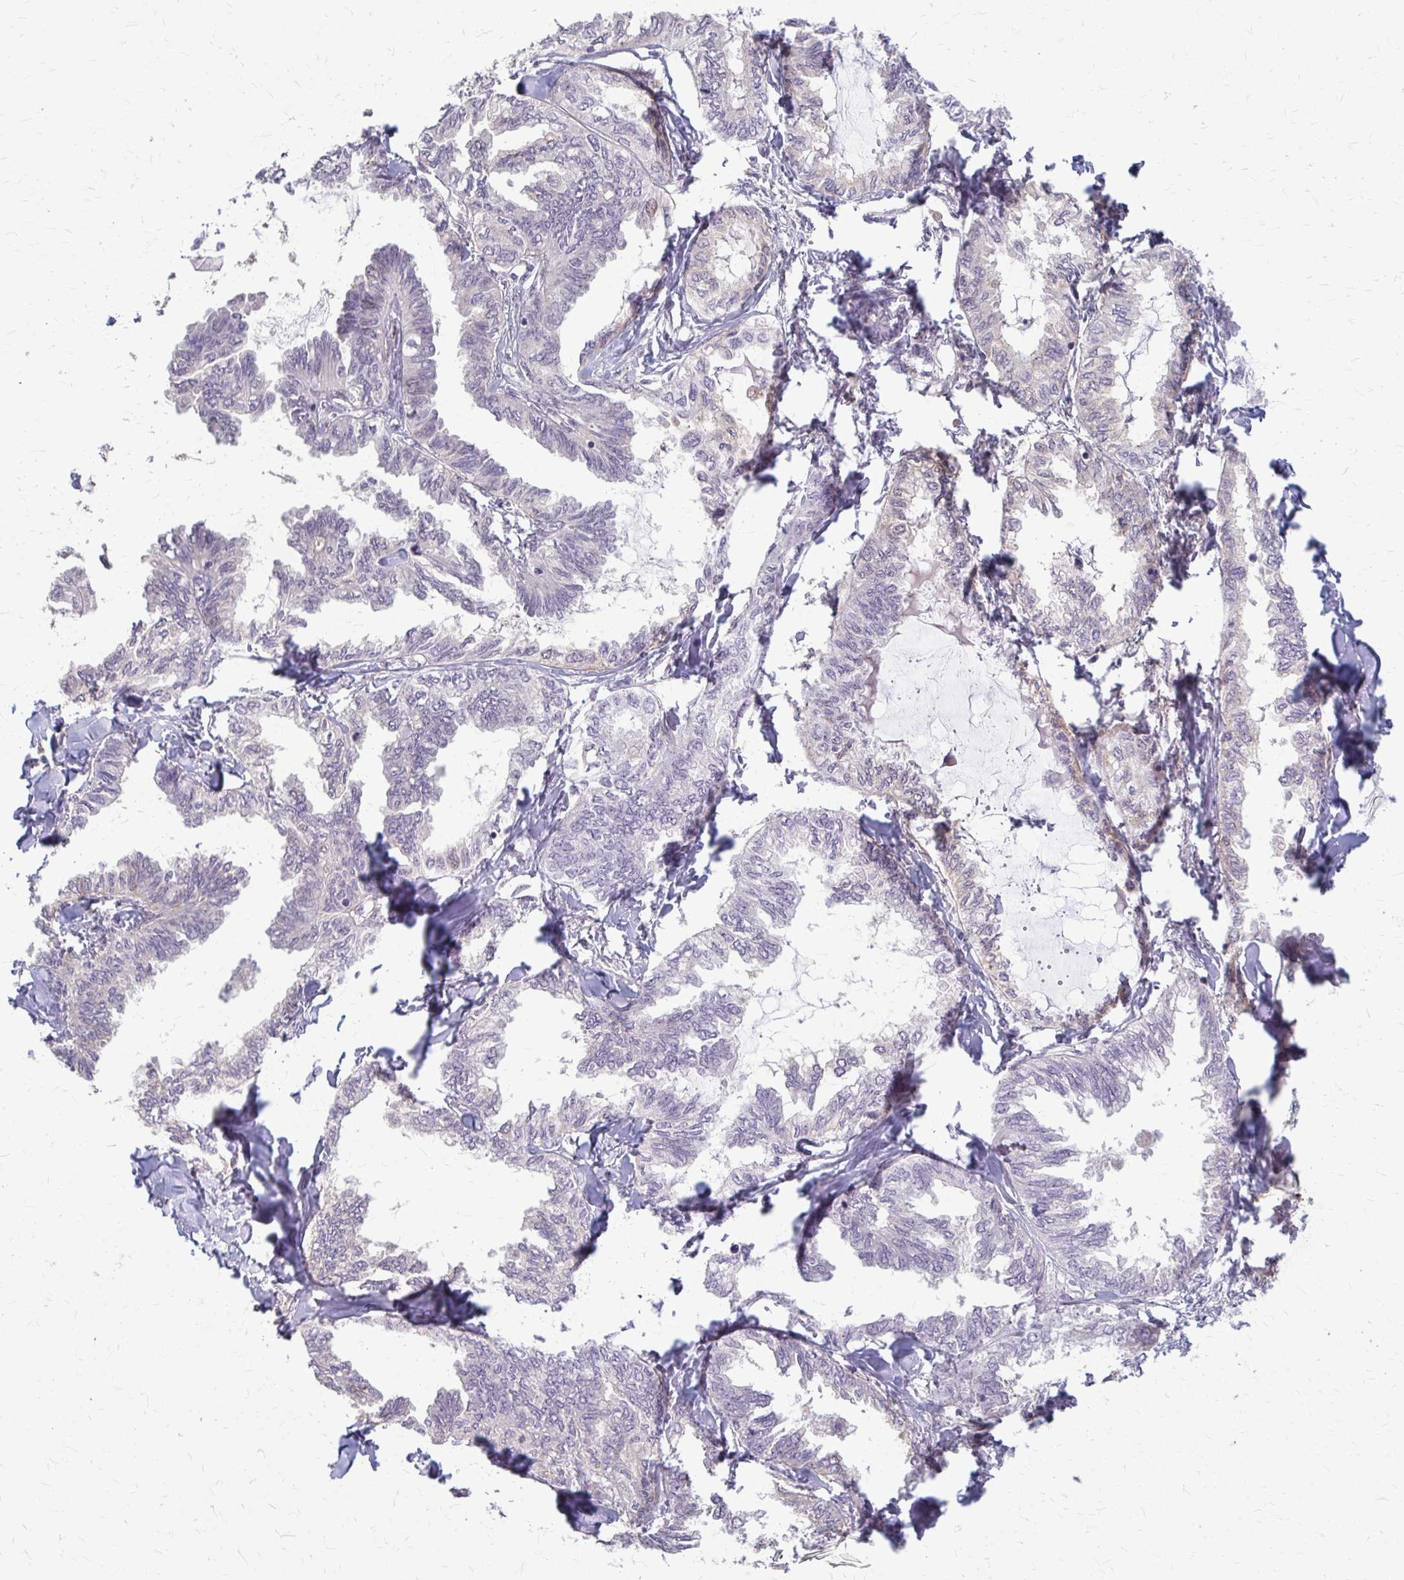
{"staining": {"intensity": "negative", "quantity": "none", "location": "none"}, "tissue": "ovarian cancer", "cell_type": "Tumor cells", "image_type": "cancer", "snomed": [{"axis": "morphology", "description": "Carcinoma, endometroid"}, {"axis": "topography", "description": "Ovary"}], "caption": "Protein analysis of ovarian cancer (endometroid carcinoma) displays no significant staining in tumor cells.", "gene": "ZNF34", "patient": {"sex": "female", "age": 70}}